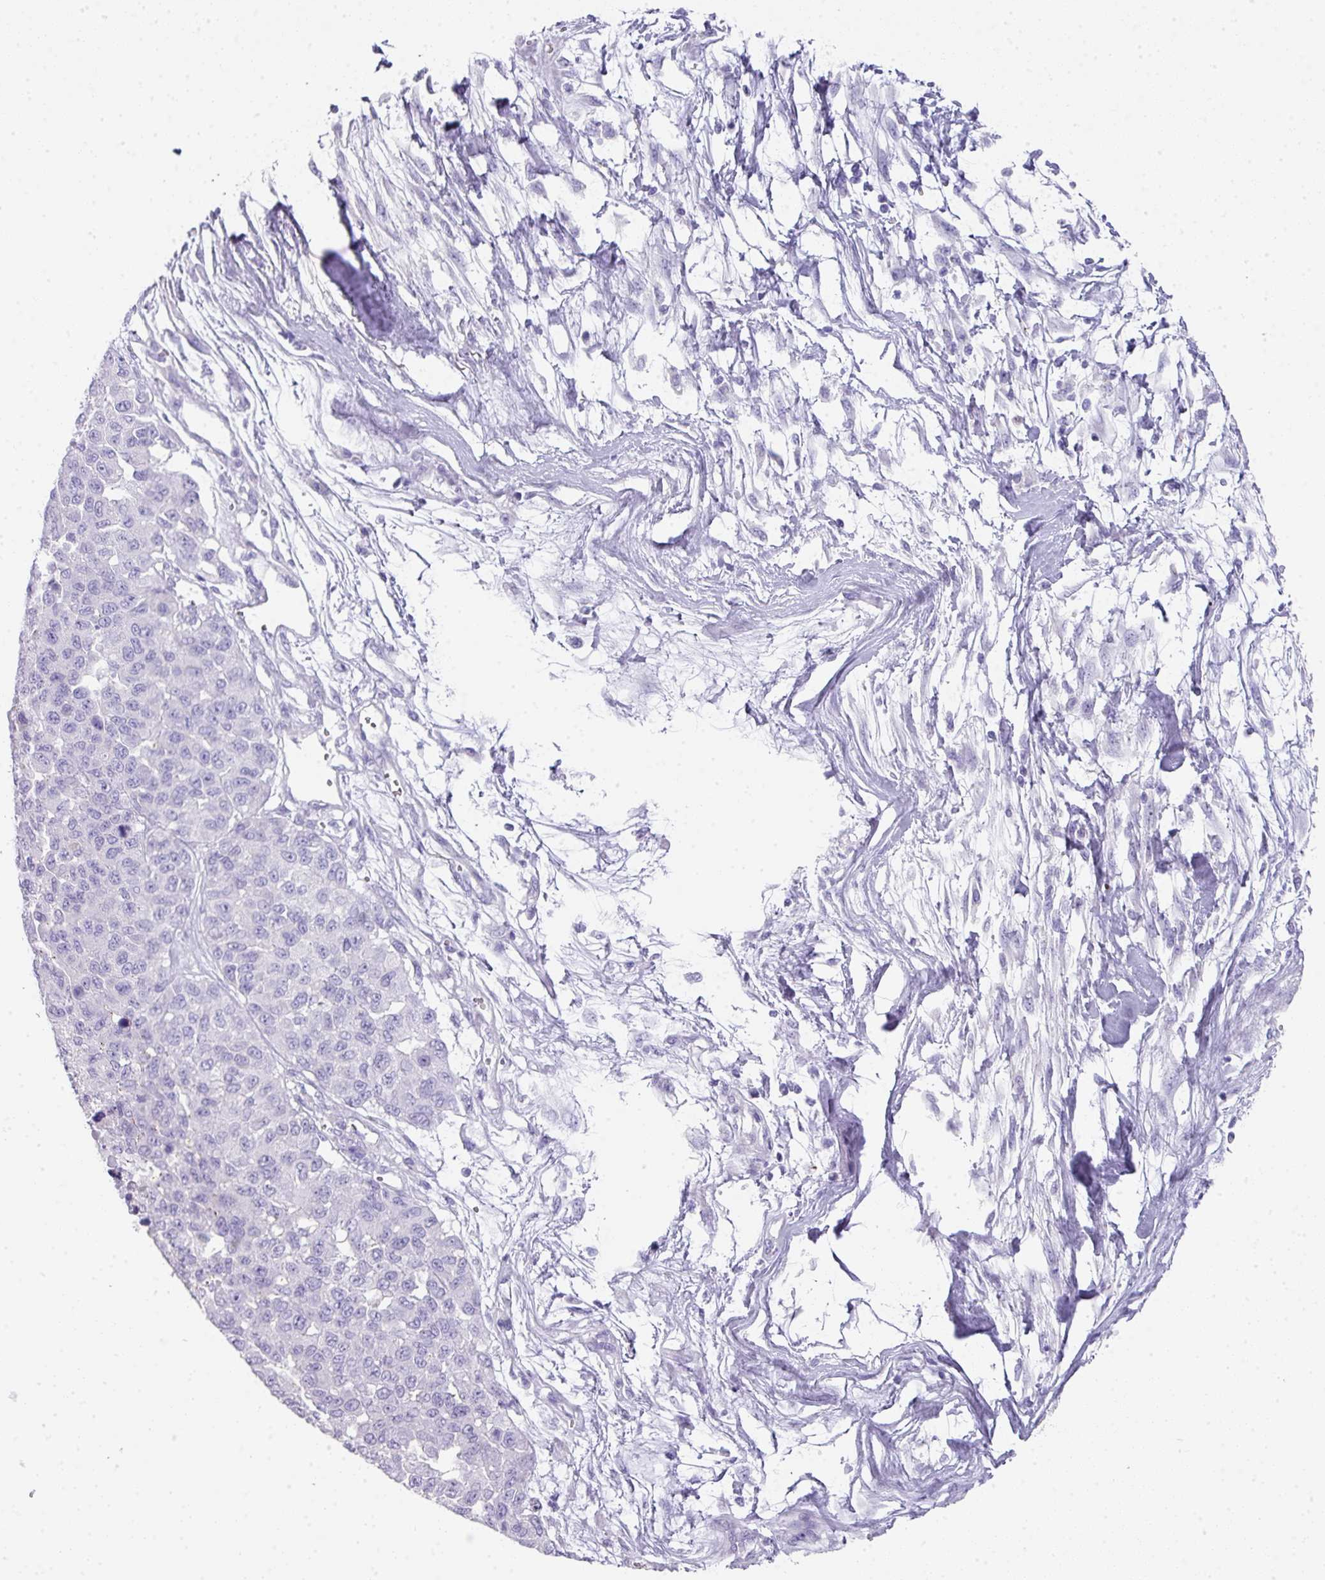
{"staining": {"intensity": "negative", "quantity": "none", "location": "none"}, "tissue": "melanoma", "cell_type": "Tumor cells", "image_type": "cancer", "snomed": [{"axis": "morphology", "description": "Malignant melanoma, NOS"}, {"axis": "topography", "description": "Skin"}], "caption": "Immunohistochemical staining of melanoma shows no significant positivity in tumor cells.", "gene": "GLI4", "patient": {"sex": "male", "age": 62}}